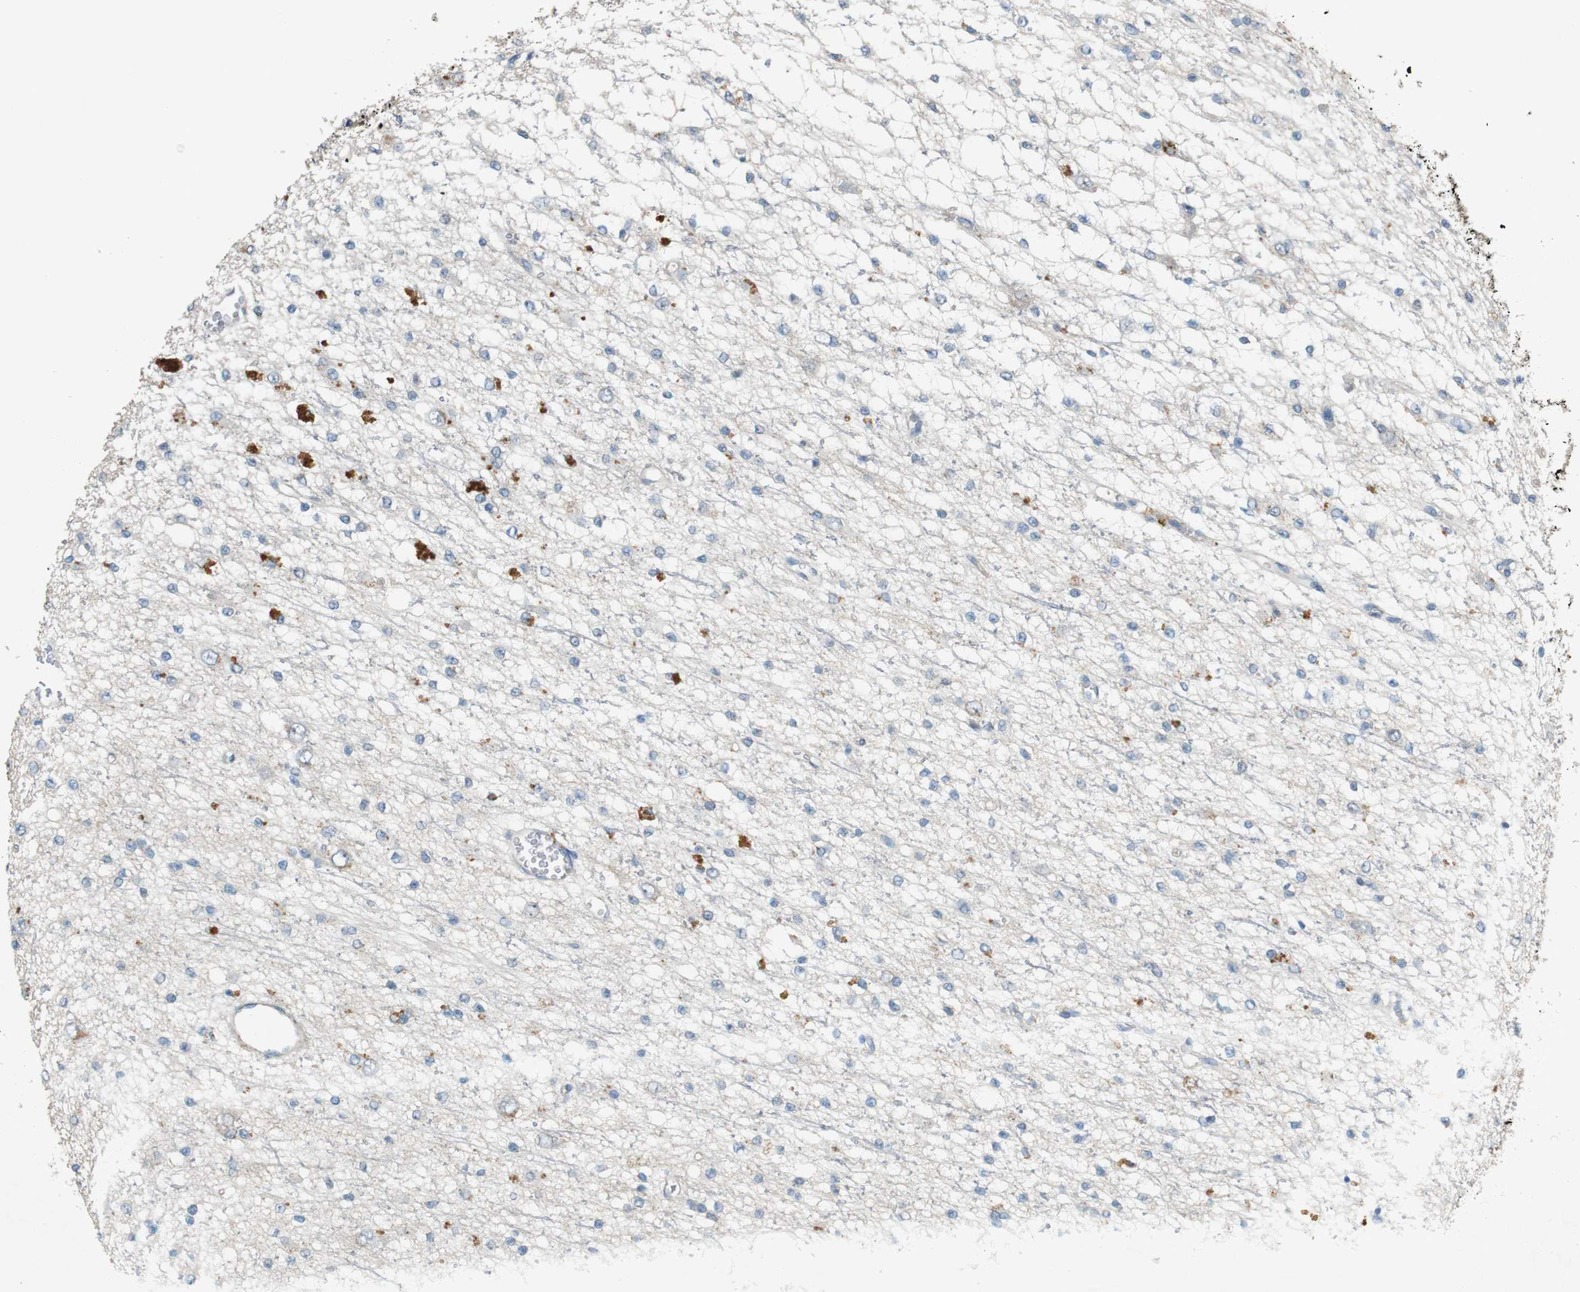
{"staining": {"intensity": "negative", "quantity": "none", "location": "none"}, "tissue": "glioma", "cell_type": "Tumor cells", "image_type": "cancer", "snomed": [{"axis": "morphology", "description": "Glioma, malignant, Low grade"}, {"axis": "topography", "description": "Brain"}], "caption": "Micrograph shows no protein staining in tumor cells of glioma tissue. (IHC, brightfield microscopy, high magnification).", "gene": "PVR", "patient": {"sex": "male", "age": 38}}